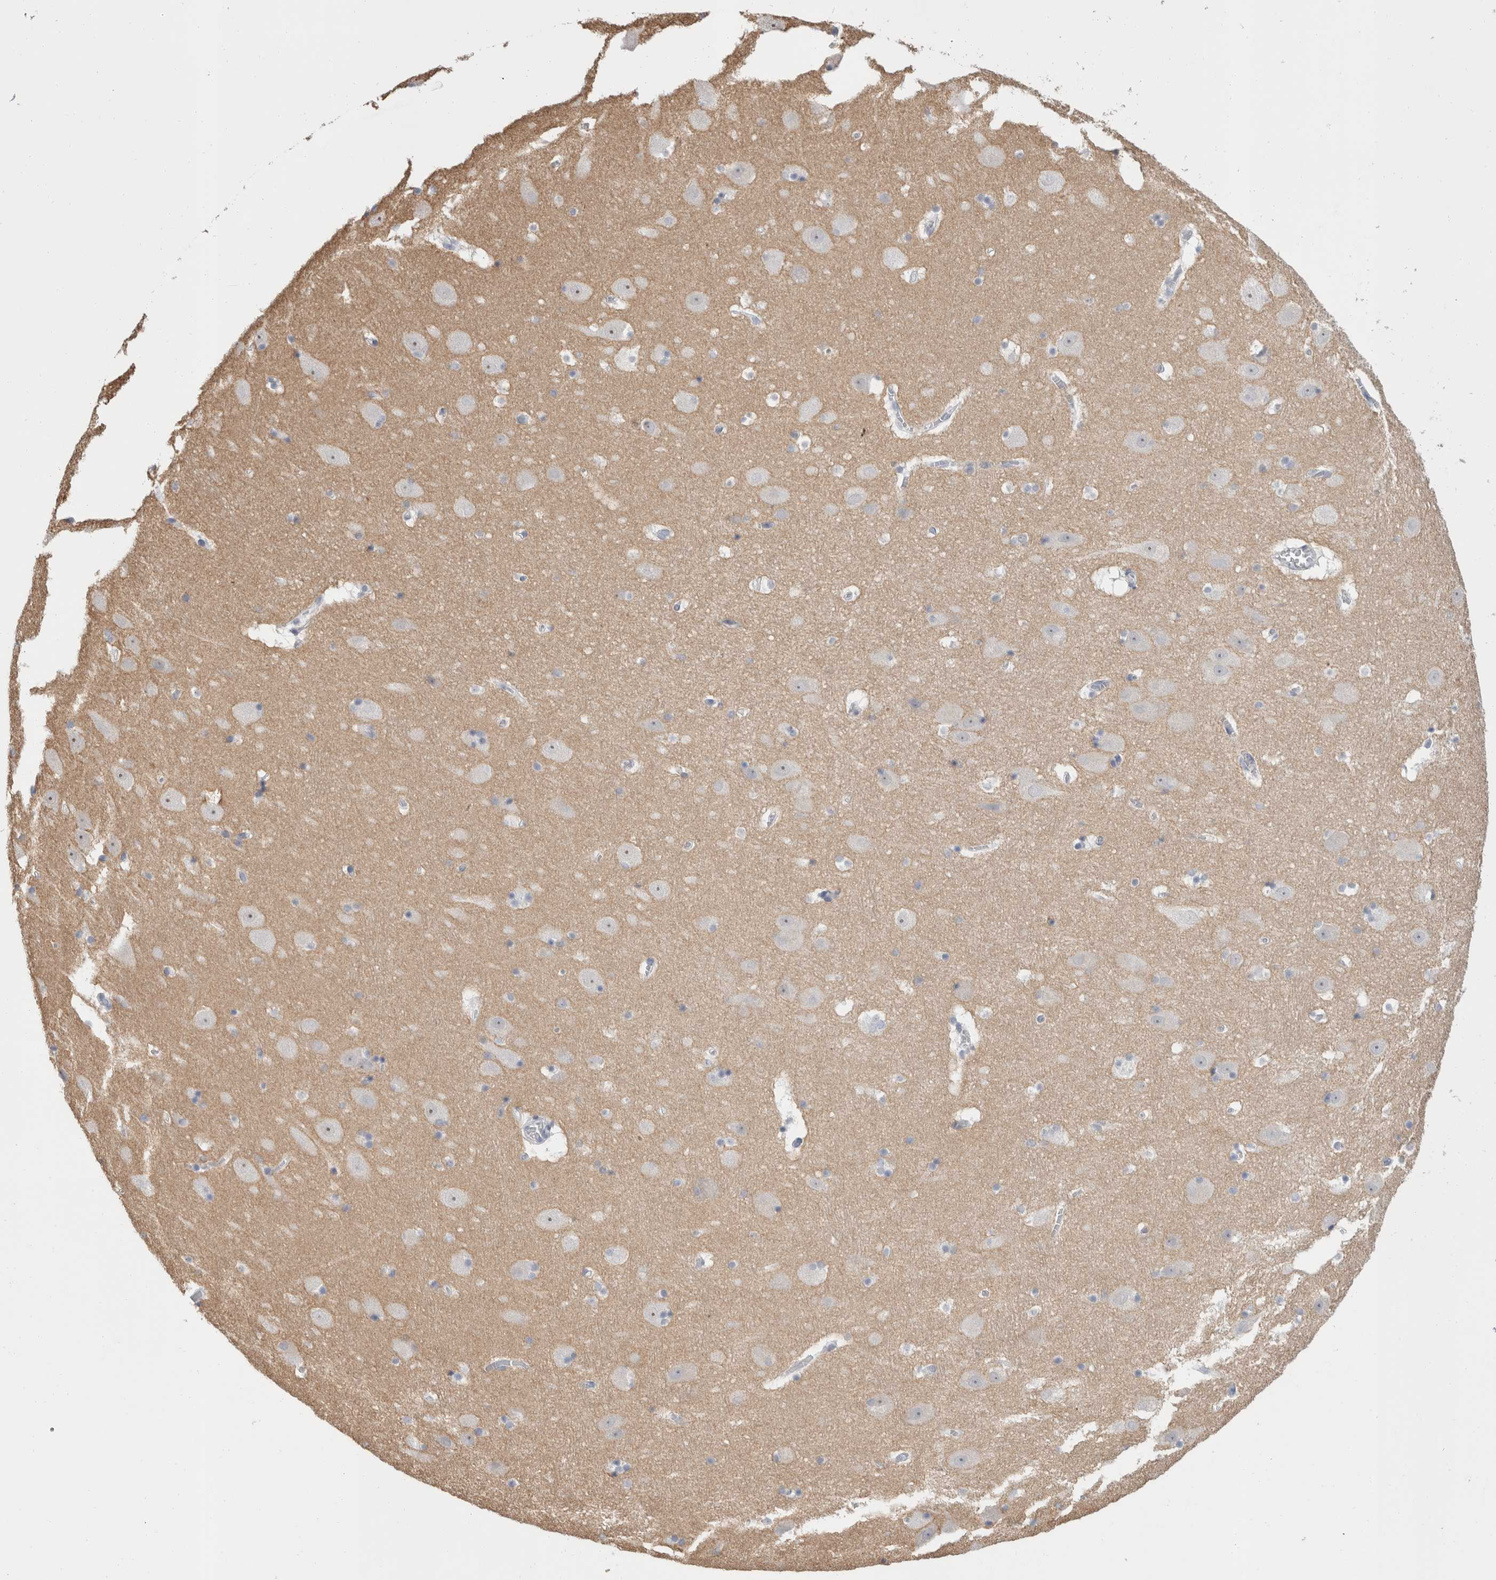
{"staining": {"intensity": "negative", "quantity": "none", "location": "none"}, "tissue": "hippocampus", "cell_type": "Glial cells", "image_type": "normal", "snomed": [{"axis": "morphology", "description": "Normal tissue, NOS"}, {"axis": "topography", "description": "Hippocampus"}], "caption": "High power microscopy photomicrograph of an immunohistochemistry micrograph of unremarkable hippocampus, revealing no significant positivity in glial cells.", "gene": "CADM3", "patient": {"sex": "male", "age": 45}}